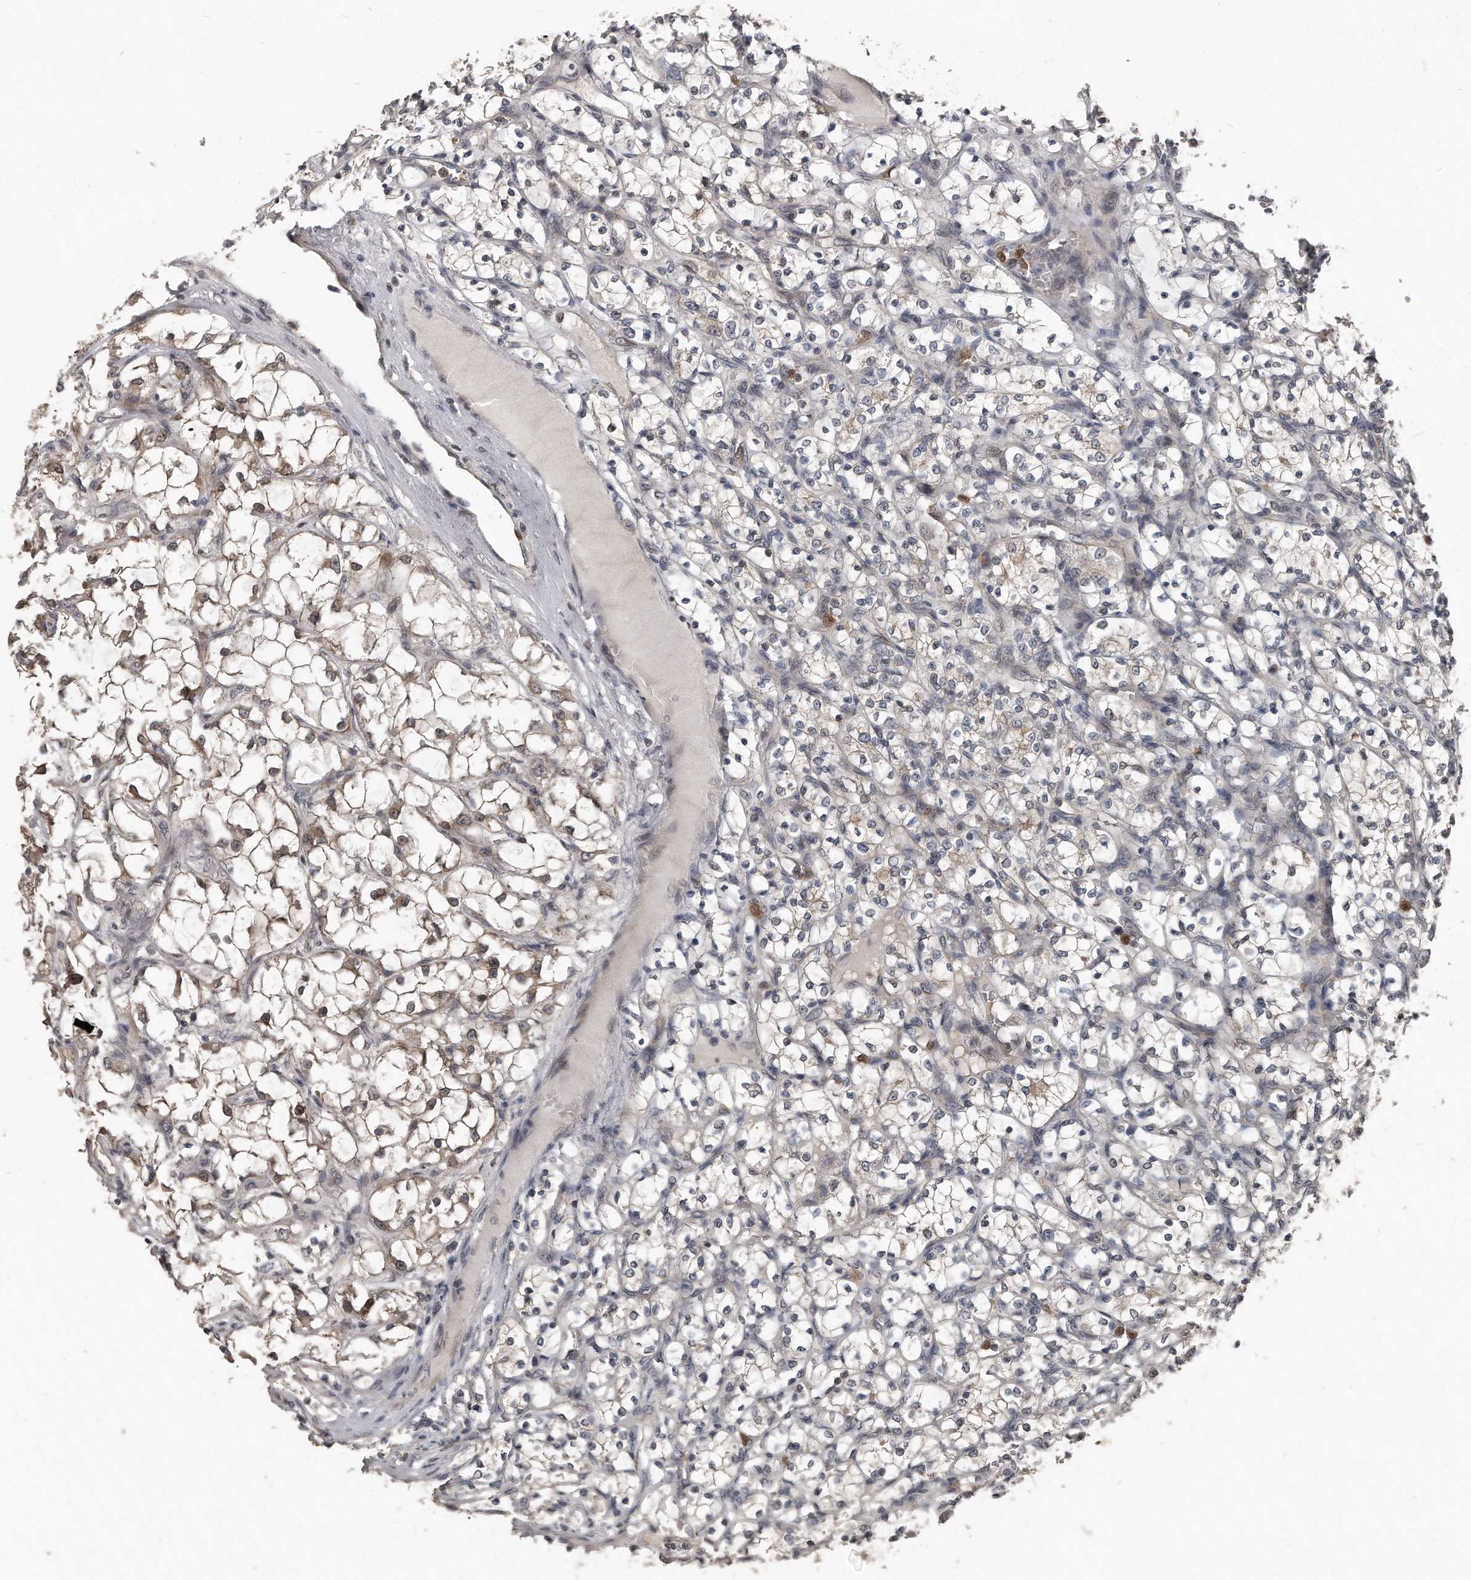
{"staining": {"intensity": "weak", "quantity": "<25%", "location": "cytoplasmic/membranous"}, "tissue": "renal cancer", "cell_type": "Tumor cells", "image_type": "cancer", "snomed": [{"axis": "morphology", "description": "Adenocarcinoma, NOS"}, {"axis": "topography", "description": "Kidney"}], "caption": "The immunohistochemistry (IHC) photomicrograph has no significant expression in tumor cells of renal adenocarcinoma tissue. (DAB (3,3'-diaminobenzidine) IHC visualized using brightfield microscopy, high magnification).", "gene": "GCH1", "patient": {"sex": "female", "age": 69}}